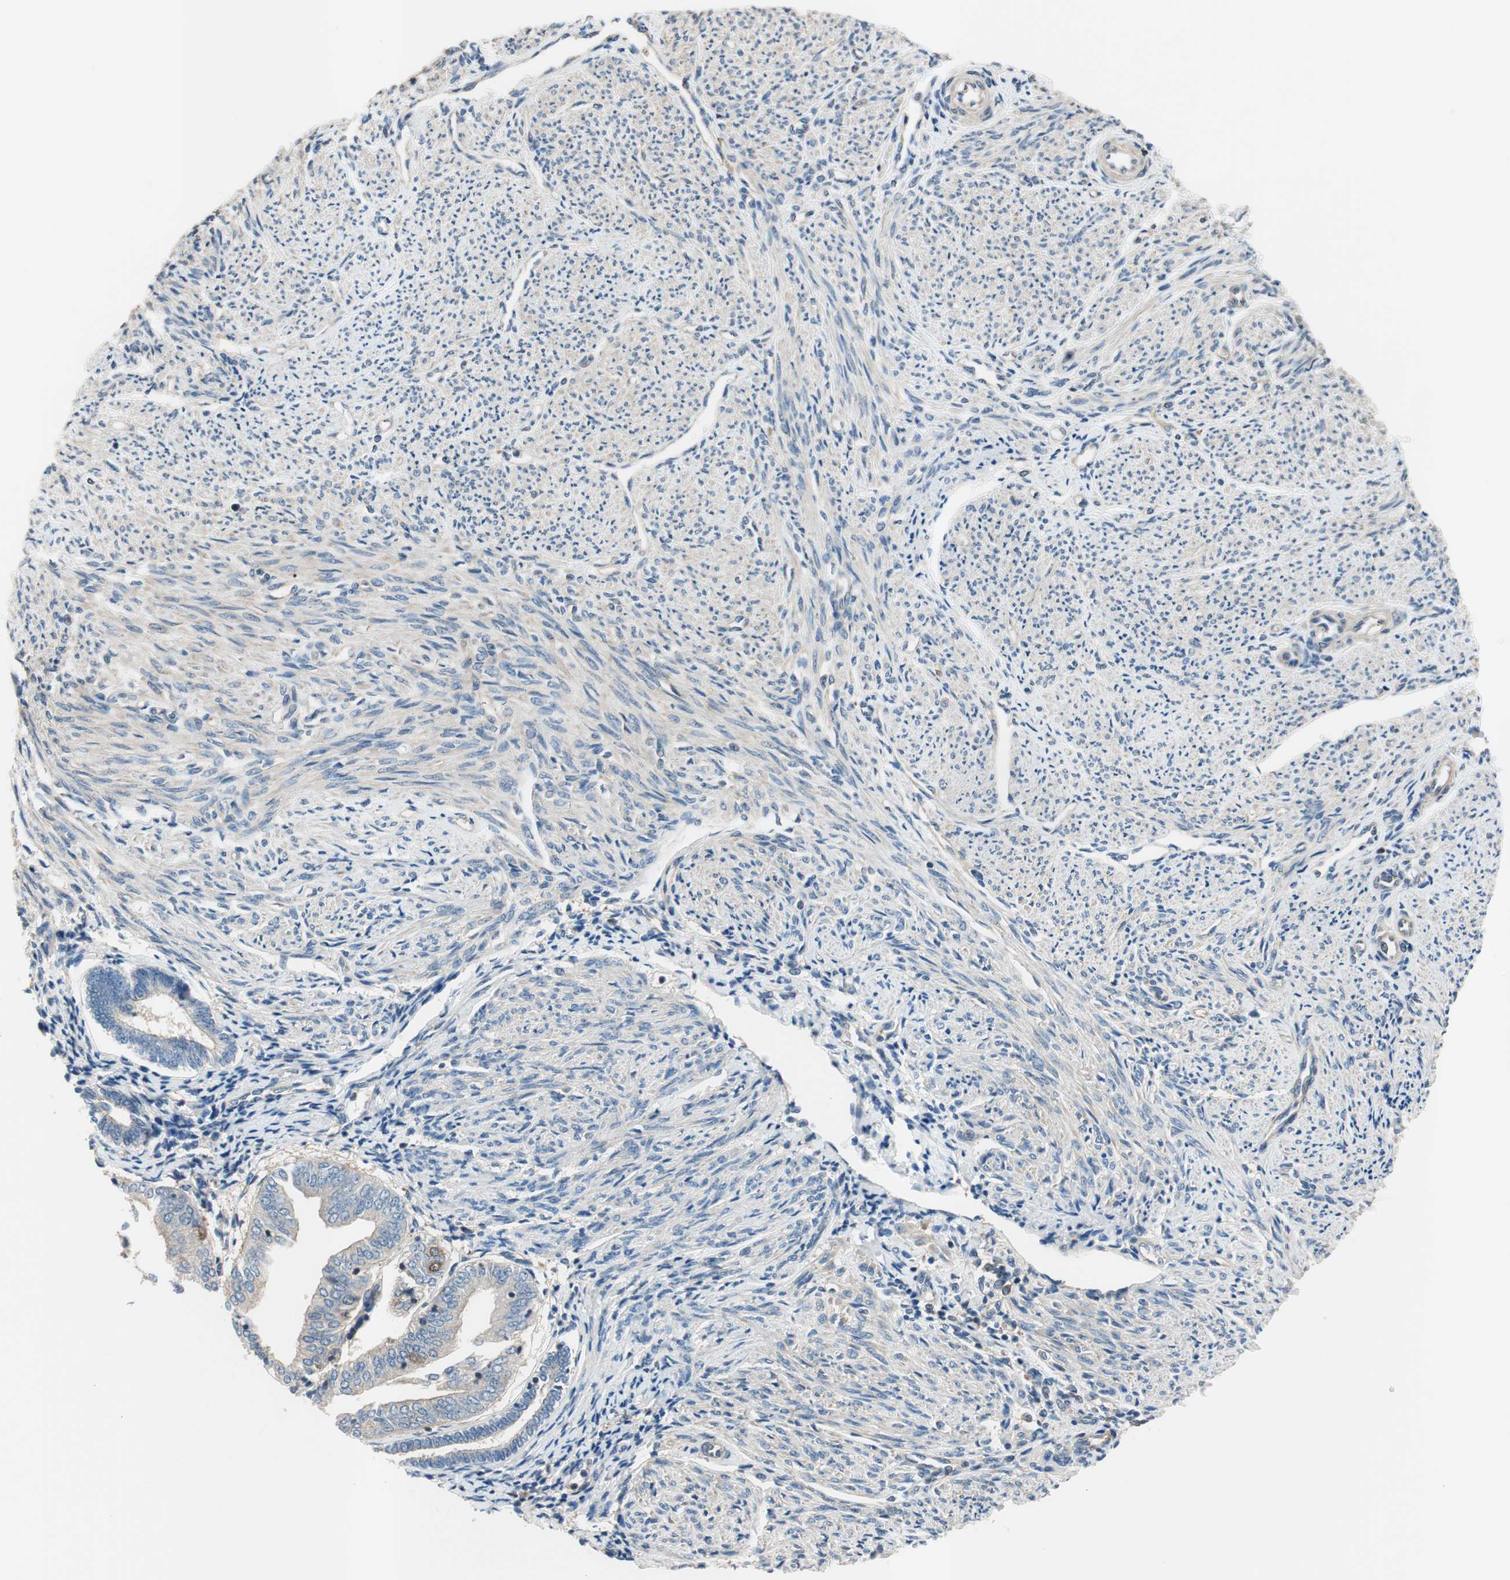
{"staining": {"intensity": "moderate", "quantity": "25%-75%", "location": "cytoplasmic/membranous"}, "tissue": "smooth muscle", "cell_type": "Smooth muscle cells", "image_type": "normal", "snomed": [{"axis": "morphology", "description": "Normal tissue, NOS"}, {"axis": "topography", "description": "Smooth muscle"}], "caption": "Brown immunohistochemical staining in unremarkable smooth muscle reveals moderate cytoplasmic/membranous expression in about 25%-75% of smooth muscle cells.", "gene": "CALML3", "patient": {"sex": "female", "age": 65}}